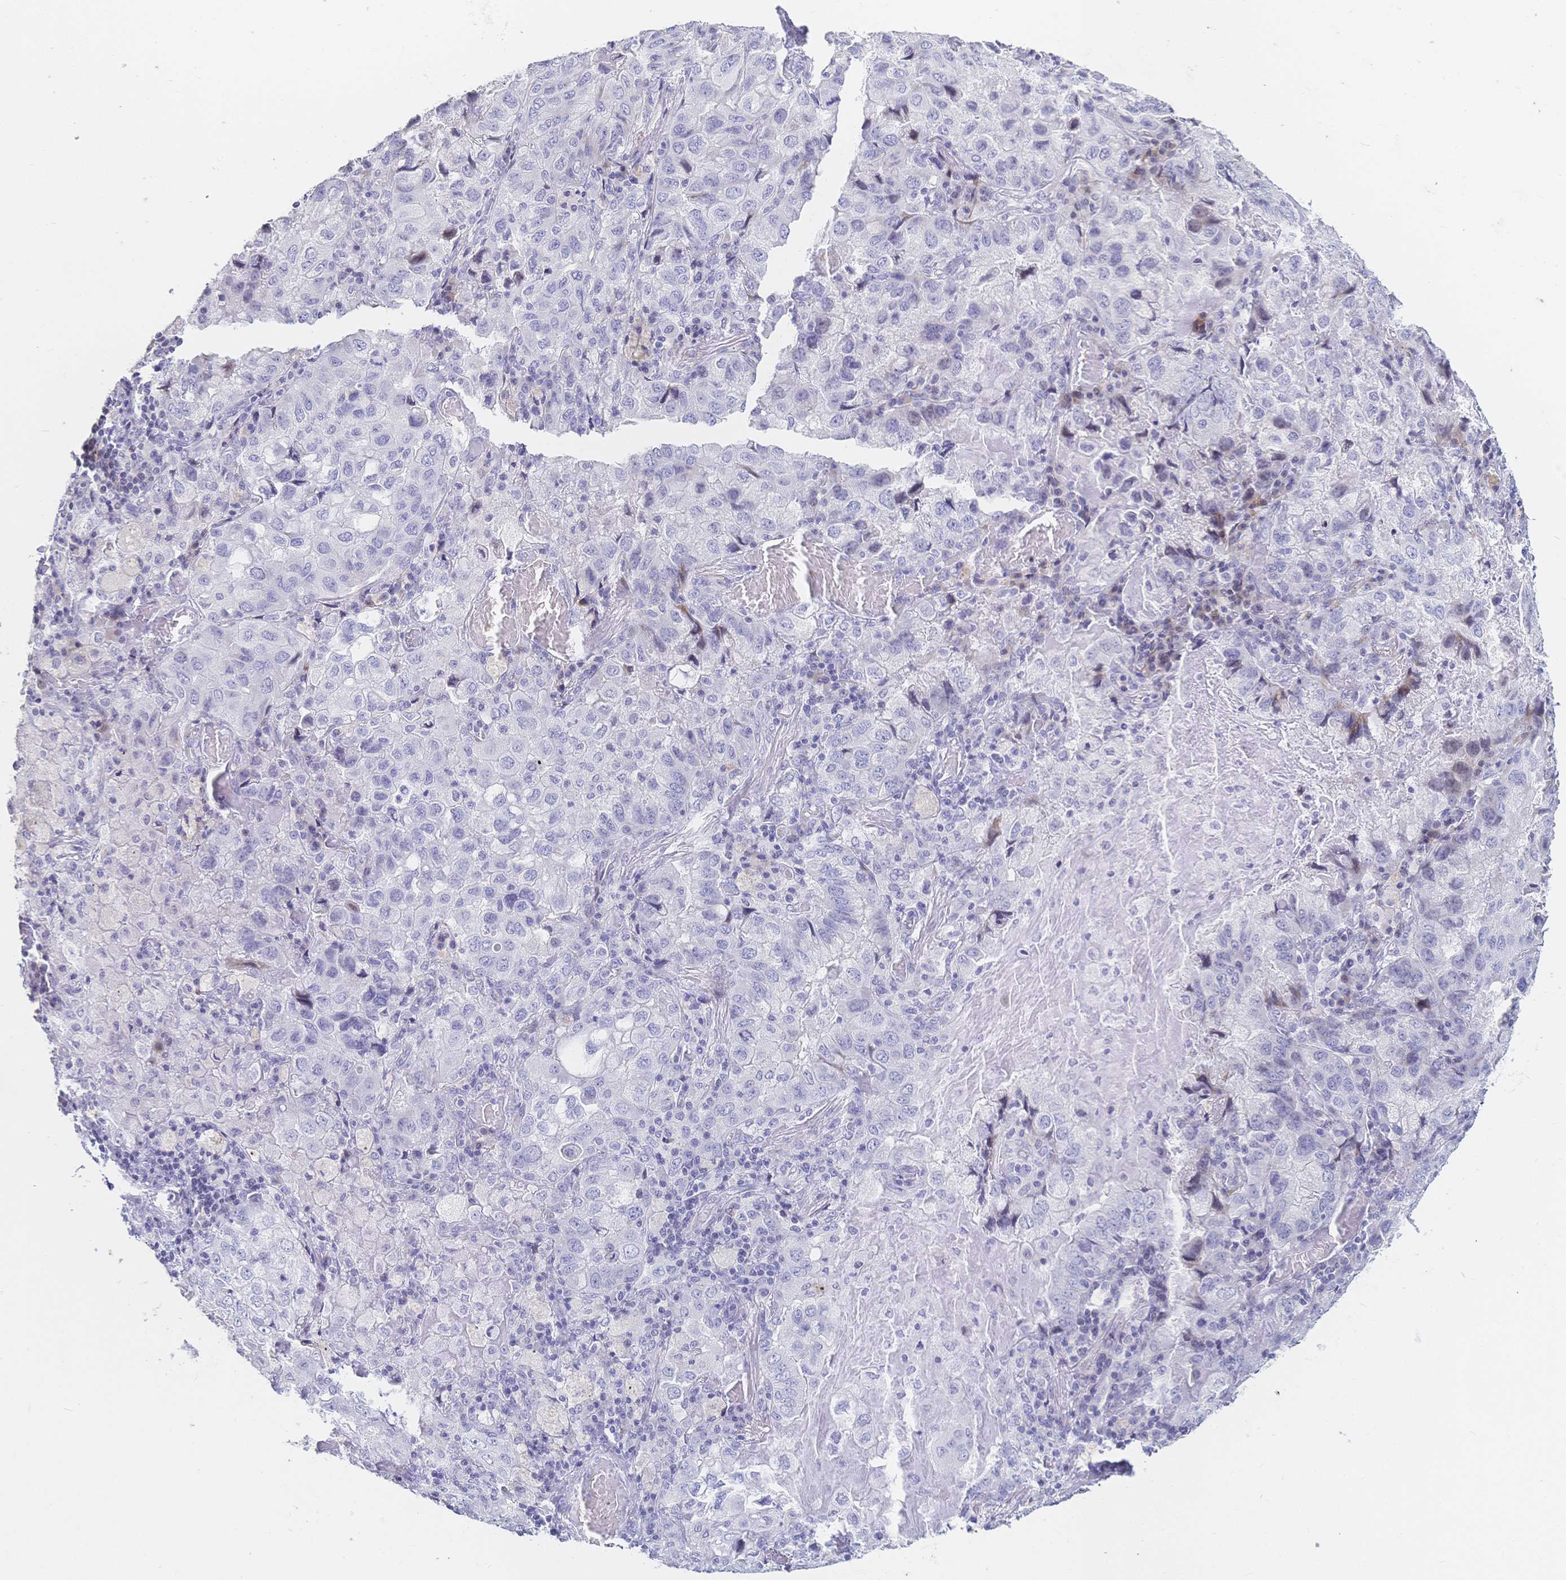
{"staining": {"intensity": "negative", "quantity": "none", "location": "none"}, "tissue": "lung cancer", "cell_type": "Tumor cells", "image_type": "cancer", "snomed": [{"axis": "morphology", "description": "Aneuploidy"}, {"axis": "morphology", "description": "Adenocarcinoma, NOS"}, {"axis": "morphology", "description": "Adenocarcinoma, metastatic, NOS"}, {"axis": "topography", "description": "Lymph node"}, {"axis": "topography", "description": "Lung"}], "caption": "IHC of metastatic adenocarcinoma (lung) displays no positivity in tumor cells.", "gene": "CR2", "patient": {"sex": "female", "age": 48}}